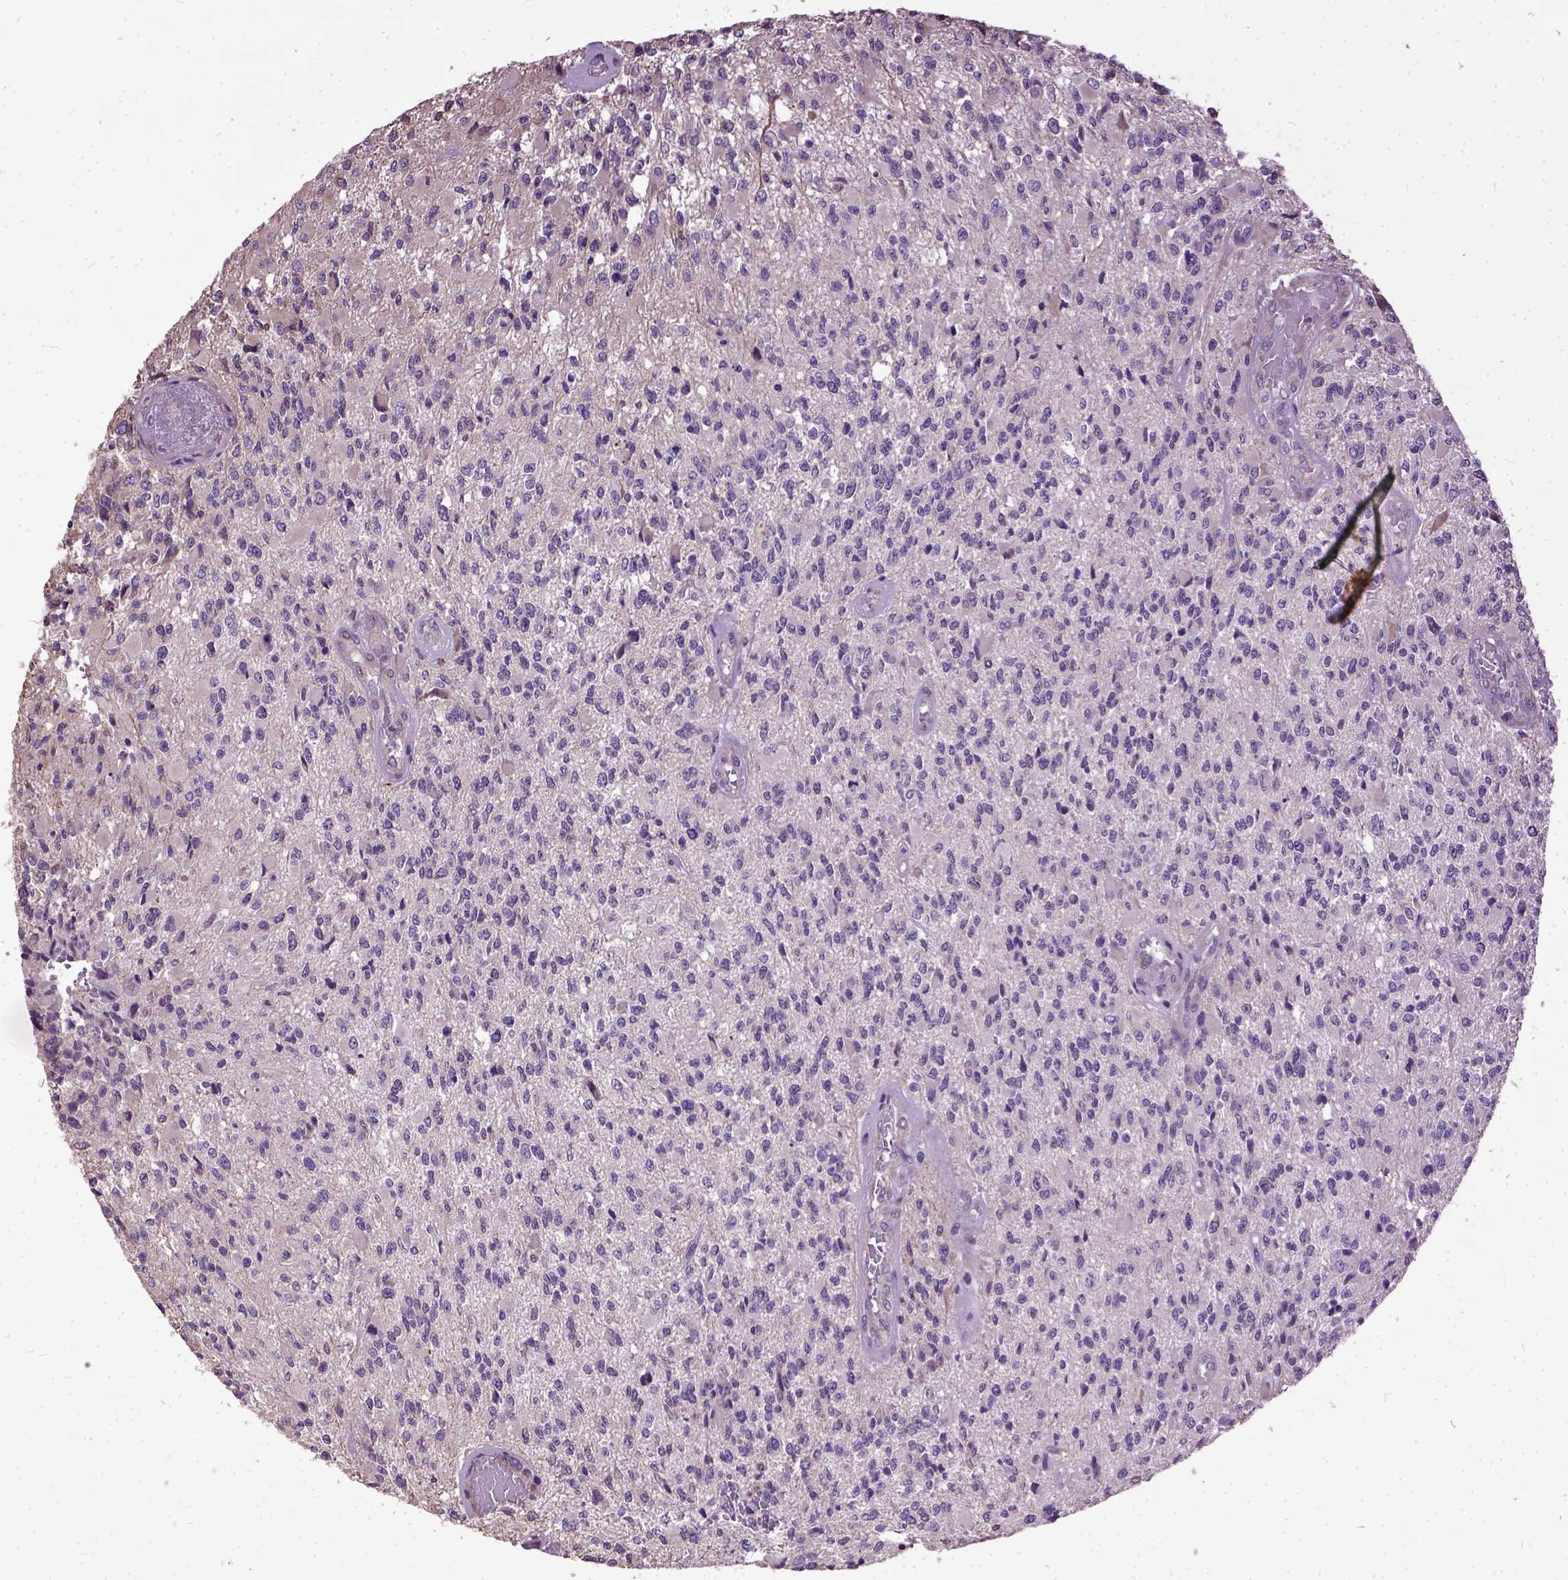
{"staining": {"intensity": "negative", "quantity": "none", "location": "none"}, "tissue": "glioma", "cell_type": "Tumor cells", "image_type": "cancer", "snomed": [{"axis": "morphology", "description": "Glioma, malignant, High grade"}, {"axis": "topography", "description": "Brain"}], "caption": "The photomicrograph exhibits no significant positivity in tumor cells of malignant high-grade glioma.", "gene": "AREG", "patient": {"sex": "female", "age": 63}}